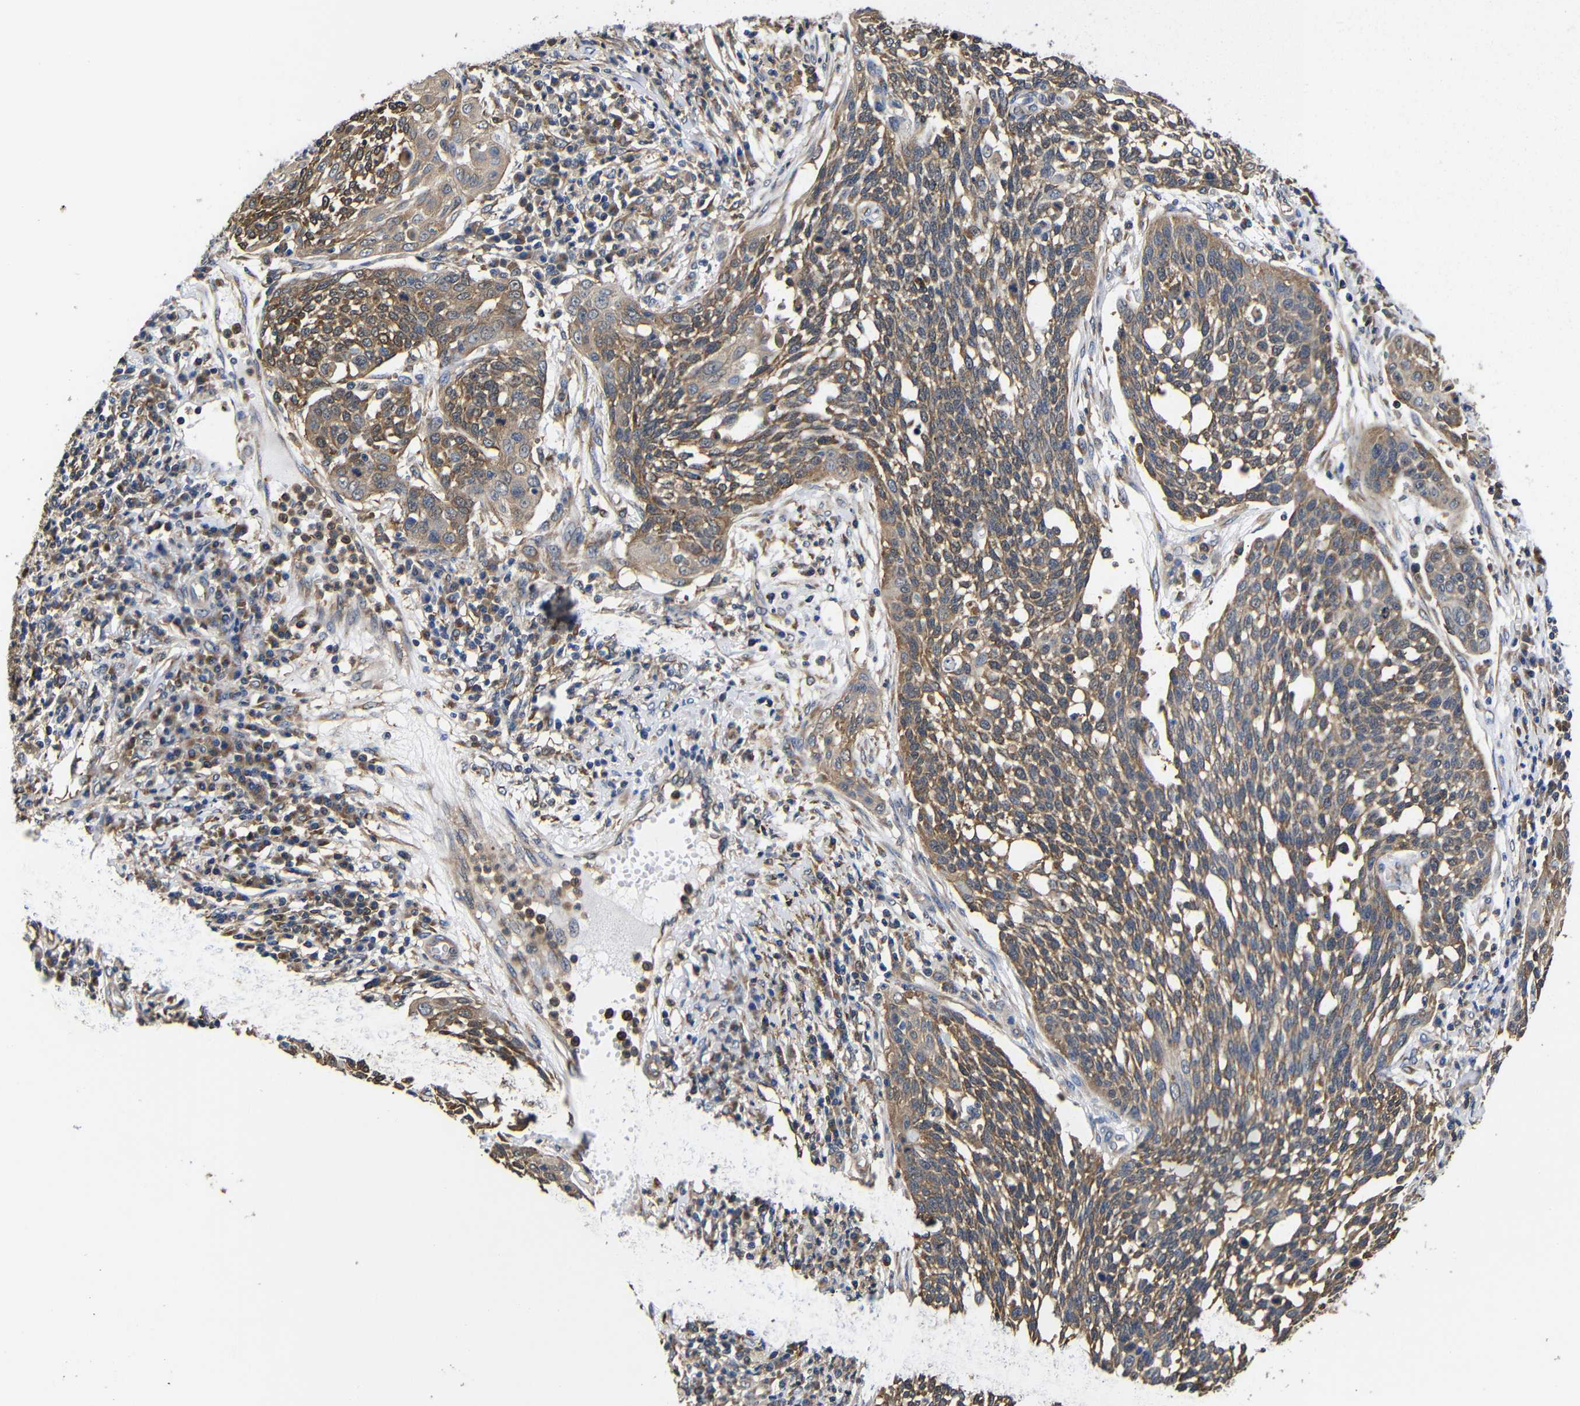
{"staining": {"intensity": "moderate", "quantity": ">75%", "location": "cytoplasmic/membranous"}, "tissue": "cervical cancer", "cell_type": "Tumor cells", "image_type": "cancer", "snomed": [{"axis": "morphology", "description": "Squamous cell carcinoma, NOS"}, {"axis": "topography", "description": "Cervix"}], "caption": "Human cervical cancer (squamous cell carcinoma) stained with a protein marker shows moderate staining in tumor cells.", "gene": "LRRCC1", "patient": {"sex": "female", "age": 34}}